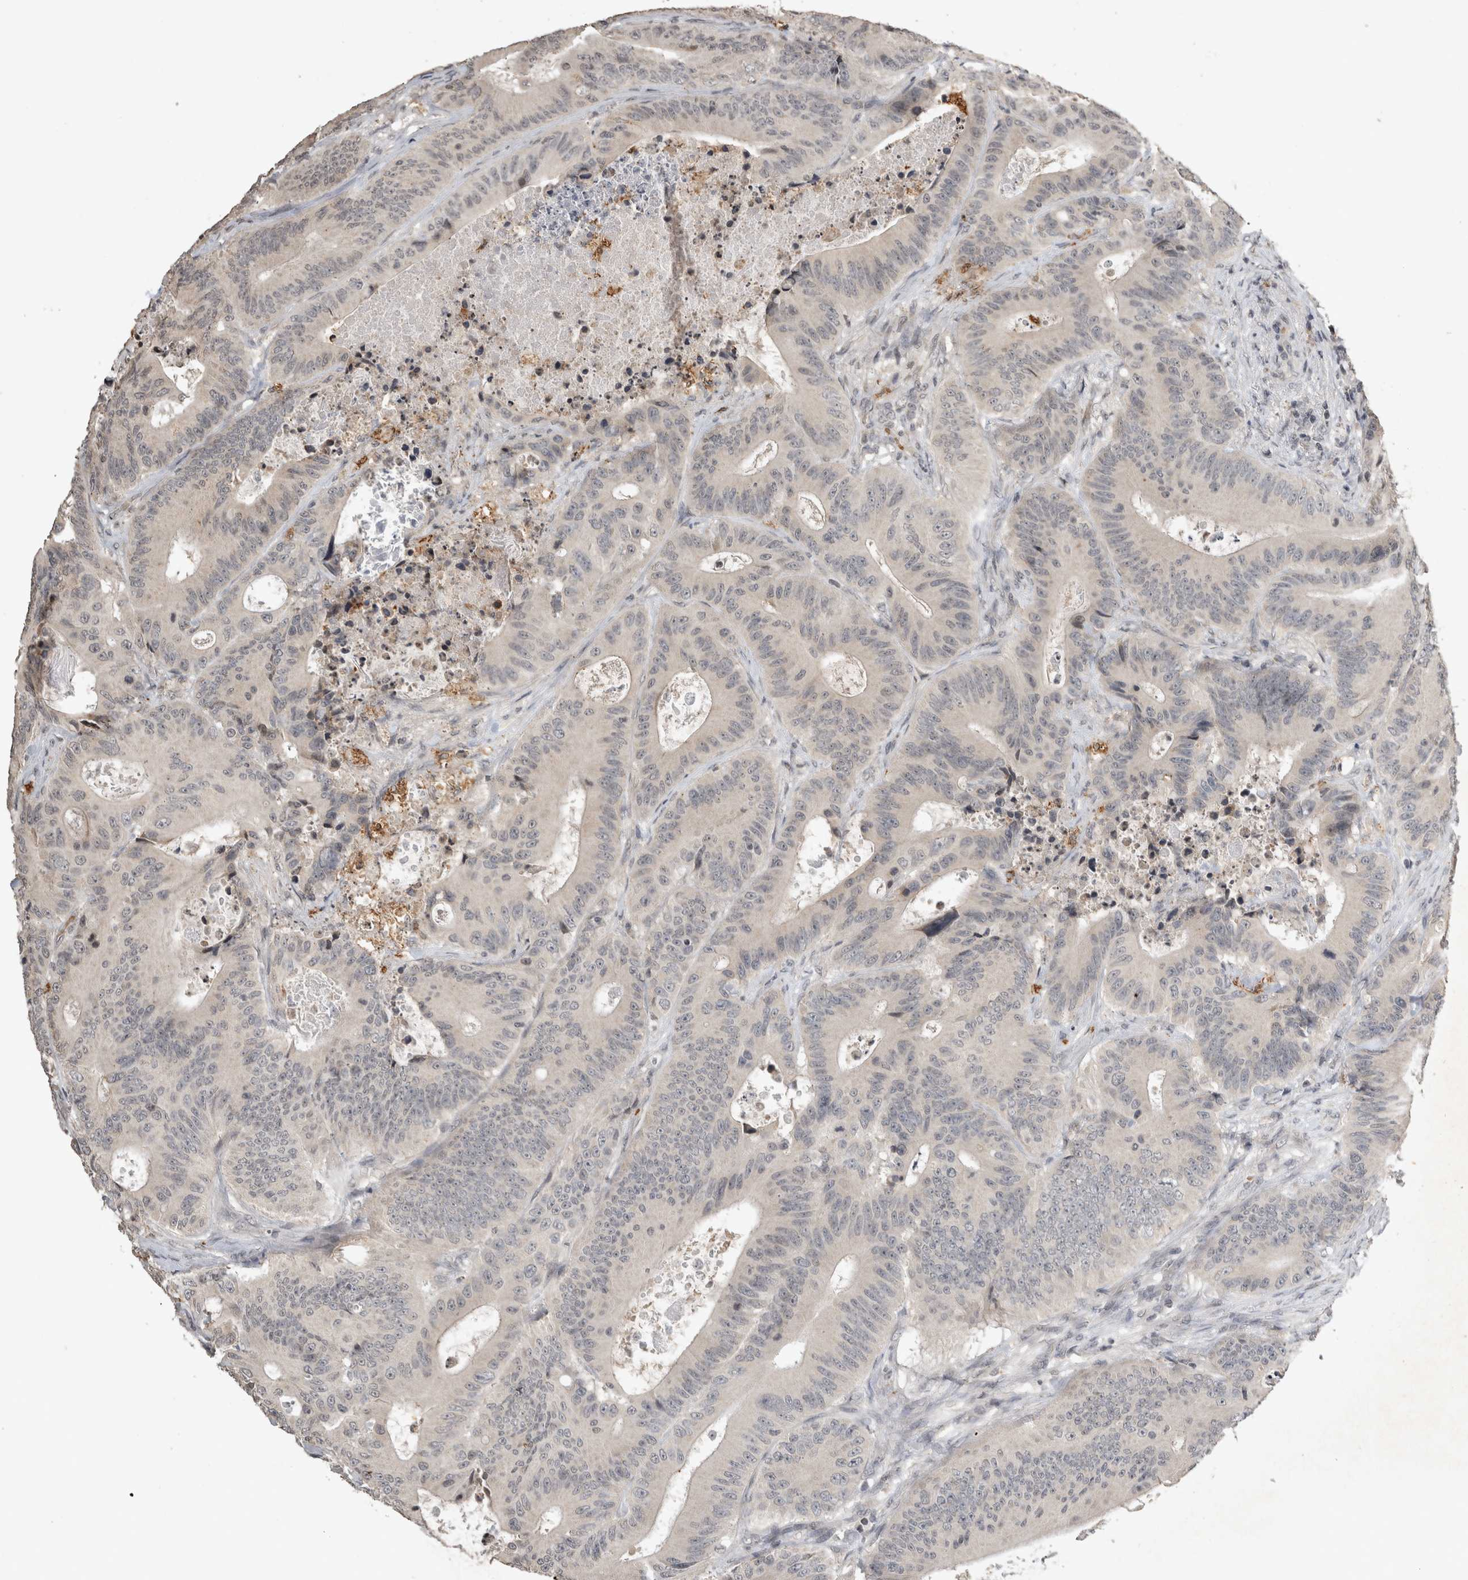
{"staining": {"intensity": "negative", "quantity": "none", "location": "none"}, "tissue": "colorectal cancer", "cell_type": "Tumor cells", "image_type": "cancer", "snomed": [{"axis": "morphology", "description": "Adenocarcinoma, NOS"}, {"axis": "topography", "description": "Colon"}], "caption": "DAB immunohistochemical staining of colorectal adenocarcinoma reveals no significant positivity in tumor cells.", "gene": "HRK", "patient": {"sex": "male", "age": 83}}